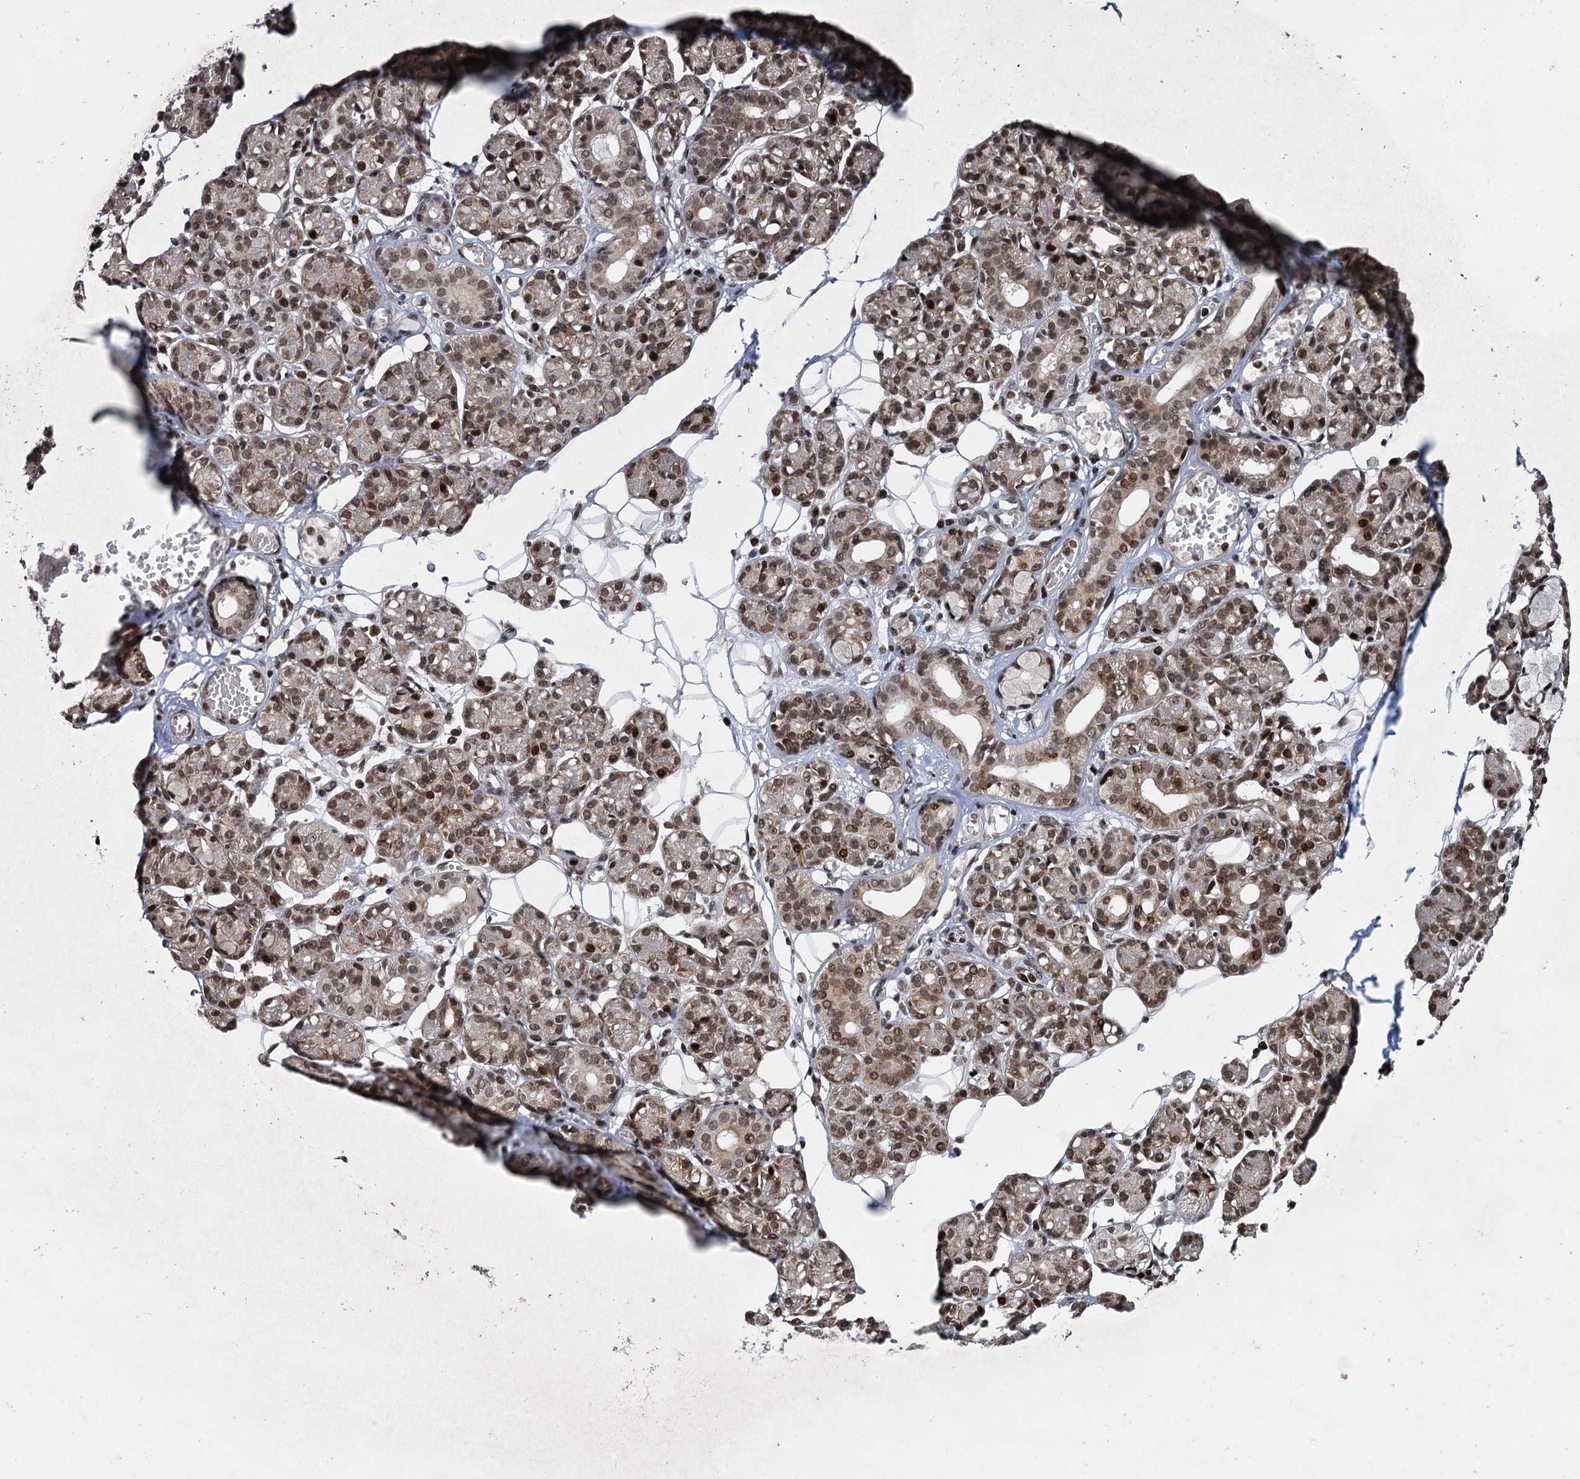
{"staining": {"intensity": "moderate", "quantity": ">75%", "location": "cytoplasmic/membranous,nuclear"}, "tissue": "salivary gland", "cell_type": "Glandular cells", "image_type": "normal", "snomed": [{"axis": "morphology", "description": "Normal tissue, NOS"}, {"axis": "topography", "description": "Salivary gland"}], "caption": "Brown immunohistochemical staining in benign salivary gland demonstrates moderate cytoplasmic/membranous,nuclear staining in about >75% of glandular cells.", "gene": "ZNF169", "patient": {"sex": "male", "age": 63}}